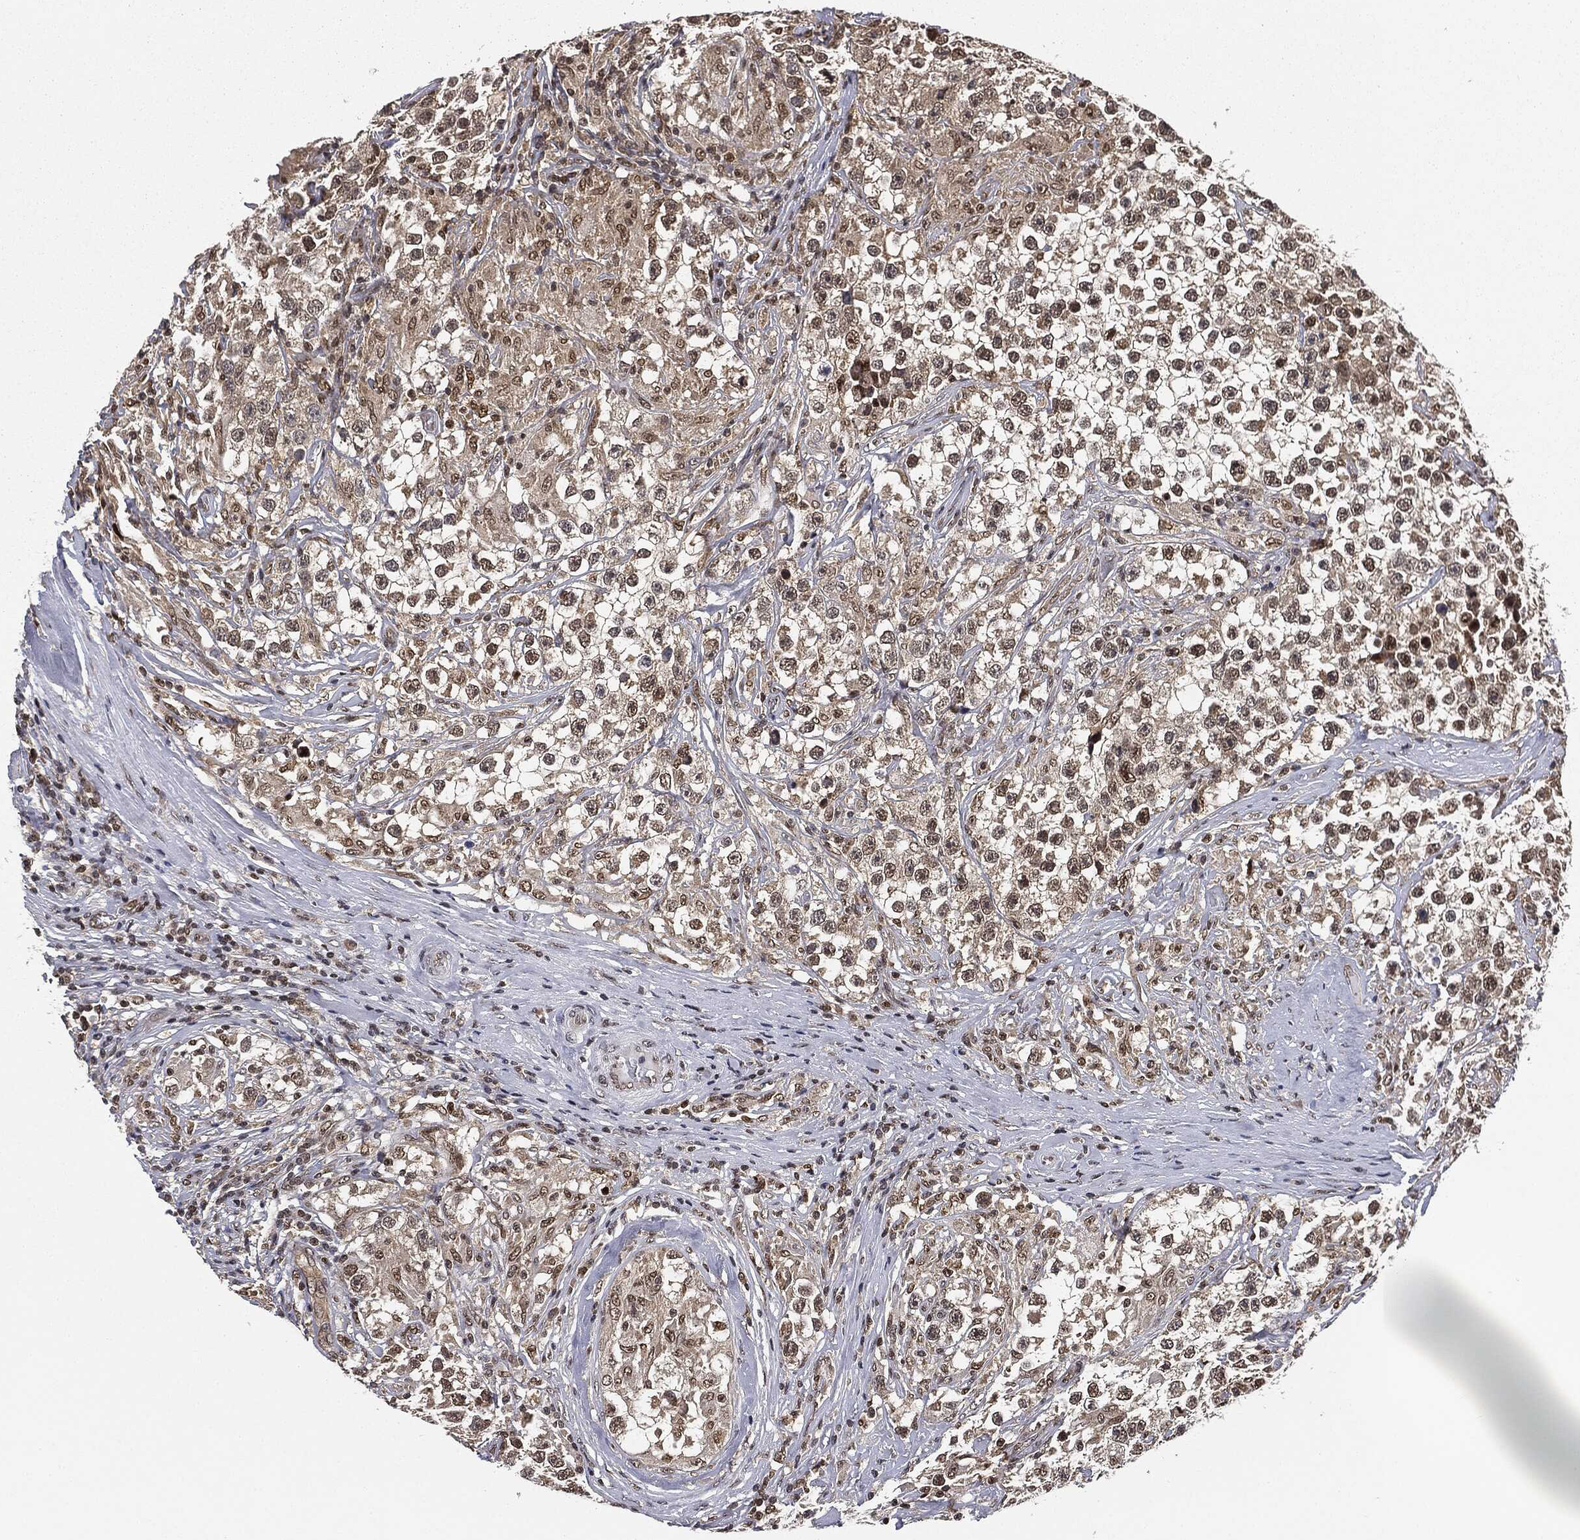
{"staining": {"intensity": "weak", "quantity": "25%-75%", "location": "cytoplasmic/membranous,nuclear"}, "tissue": "testis cancer", "cell_type": "Tumor cells", "image_type": "cancer", "snomed": [{"axis": "morphology", "description": "Seminoma, NOS"}, {"axis": "topography", "description": "Testis"}], "caption": "A low amount of weak cytoplasmic/membranous and nuclear staining is identified in about 25%-75% of tumor cells in testis cancer tissue.", "gene": "TBC1D22A", "patient": {"sex": "male", "age": 46}}